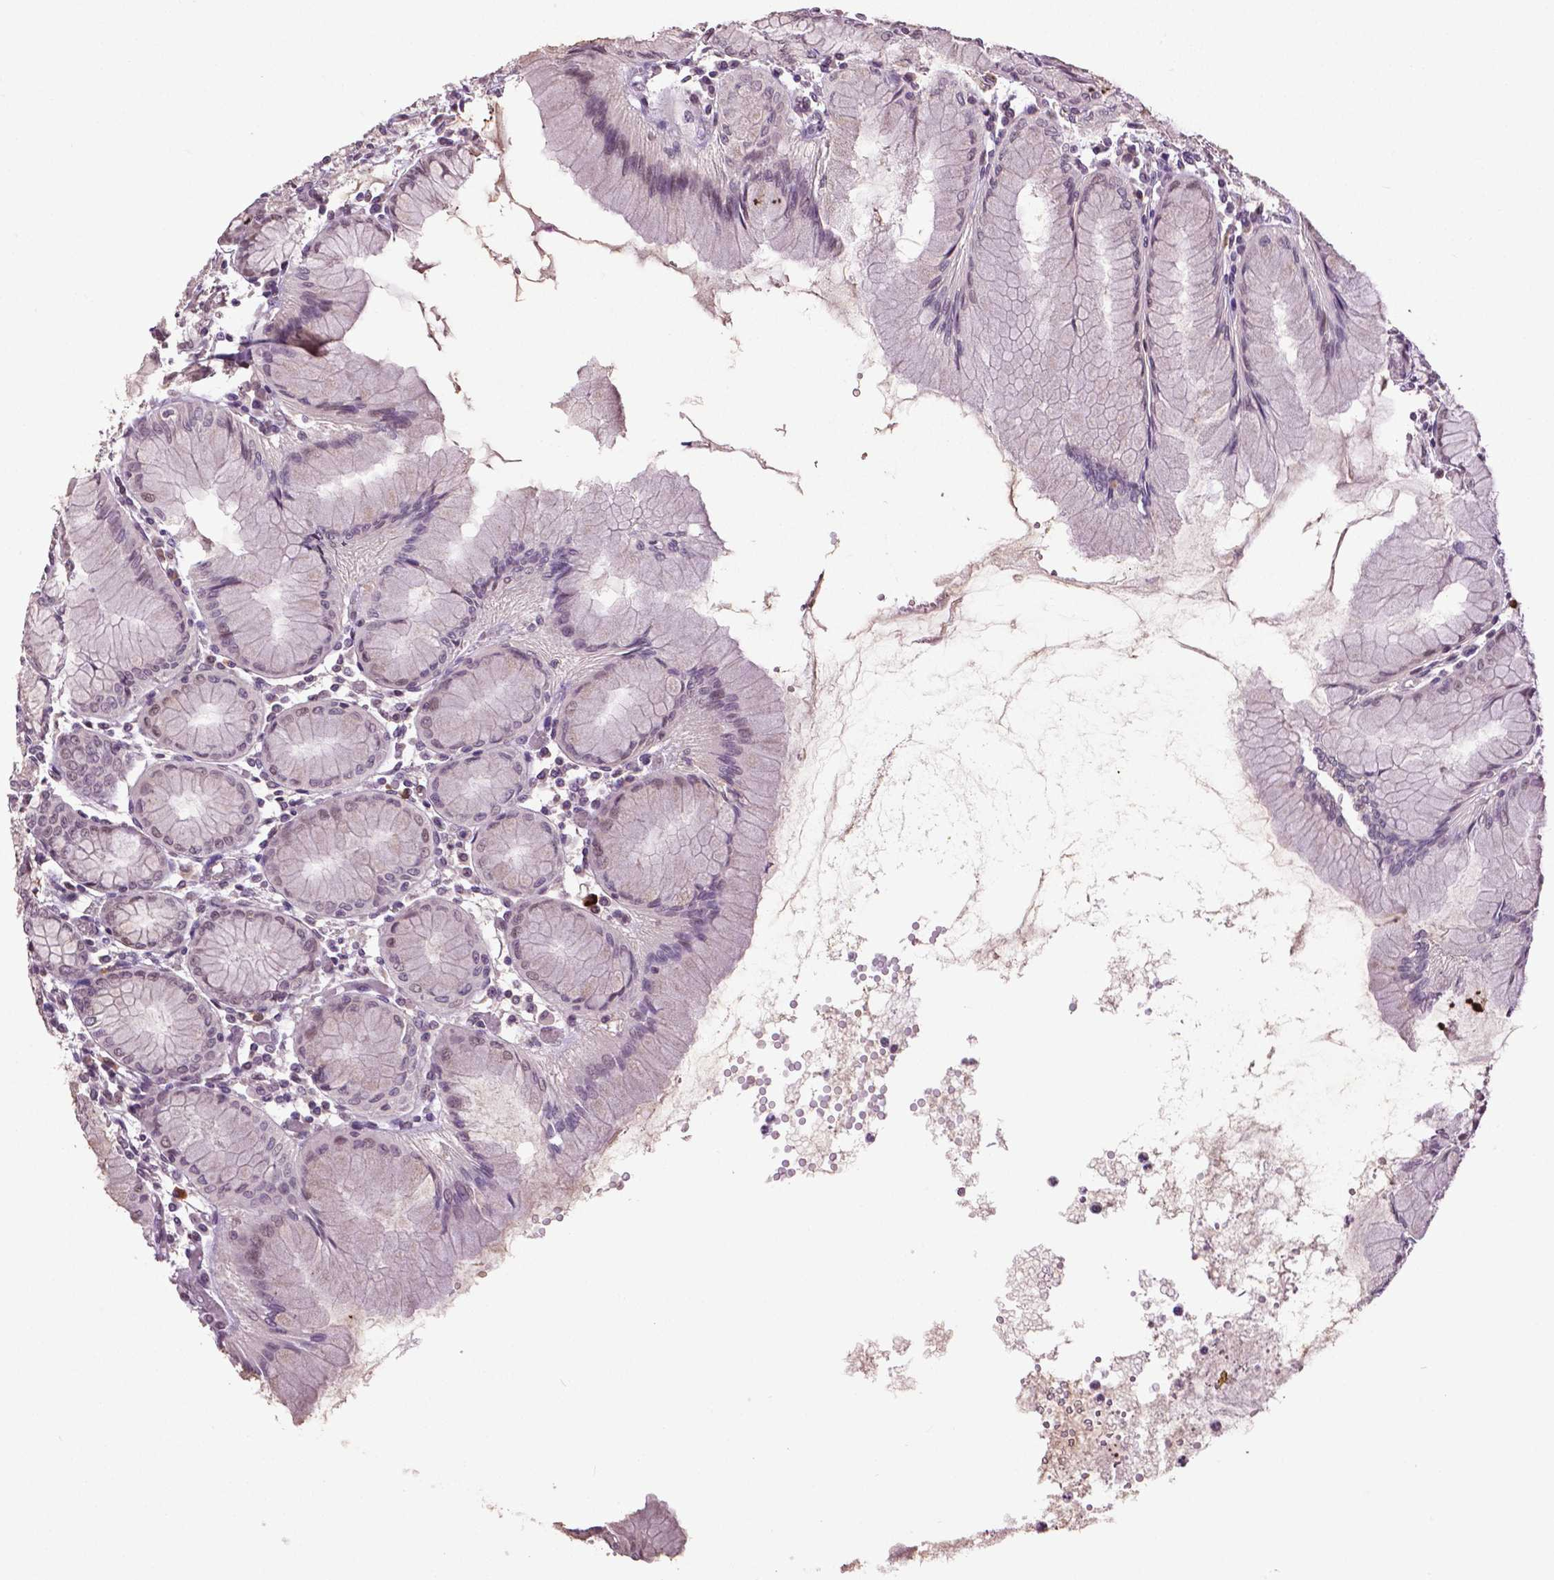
{"staining": {"intensity": "moderate", "quantity": "25%-75%", "location": "nuclear"}, "tissue": "stomach", "cell_type": "Glandular cells", "image_type": "normal", "snomed": [{"axis": "morphology", "description": "Normal tissue, NOS"}, {"axis": "topography", "description": "Stomach"}], "caption": "DAB (3,3'-diaminobenzidine) immunohistochemical staining of unremarkable human stomach shows moderate nuclear protein staining in approximately 25%-75% of glandular cells.", "gene": "DLX5", "patient": {"sex": "female", "age": 57}}